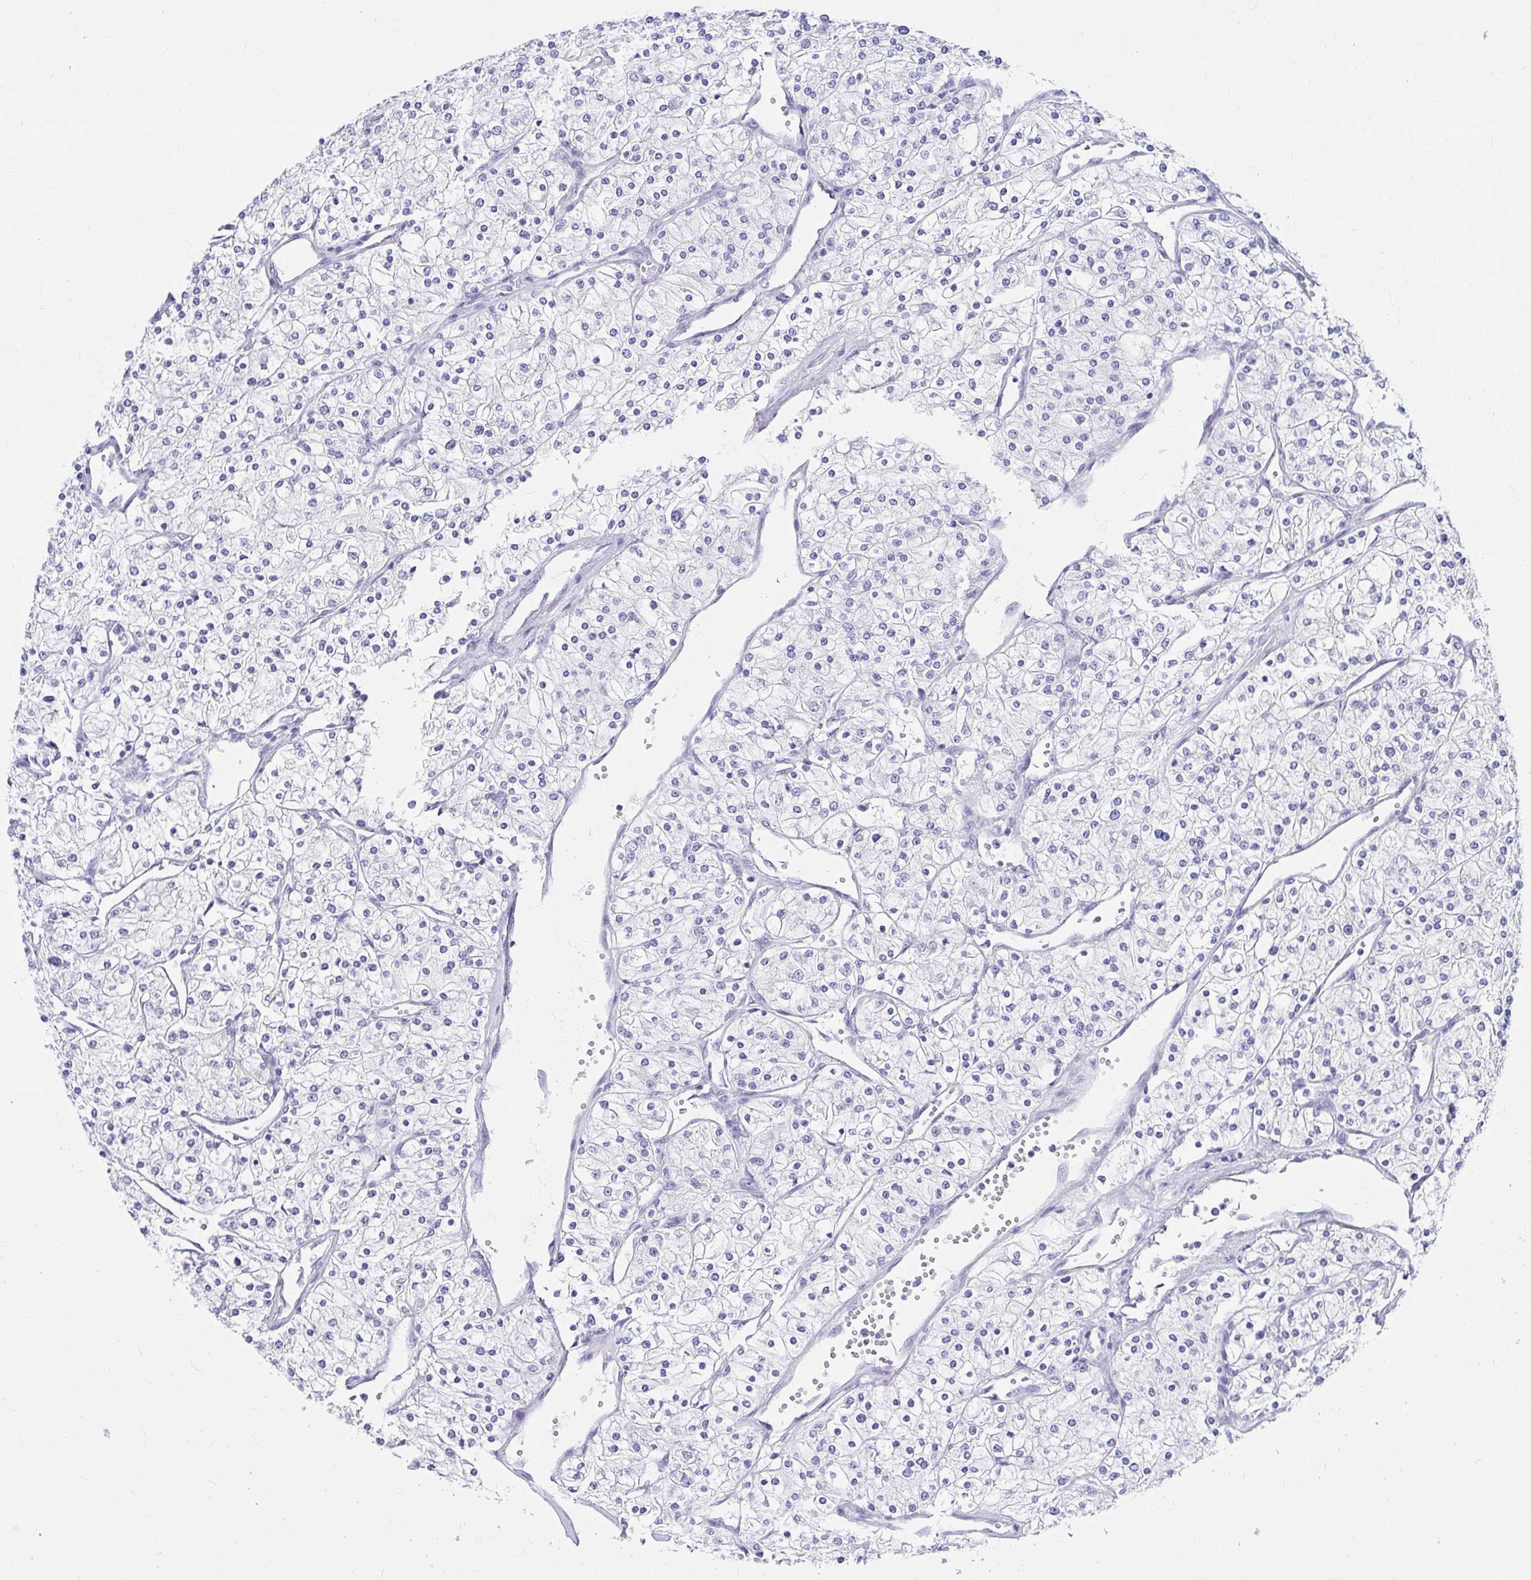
{"staining": {"intensity": "negative", "quantity": "none", "location": "none"}, "tissue": "renal cancer", "cell_type": "Tumor cells", "image_type": "cancer", "snomed": [{"axis": "morphology", "description": "Adenocarcinoma, NOS"}, {"axis": "topography", "description": "Kidney"}], "caption": "The IHC micrograph has no significant expression in tumor cells of renal adenocarcinoma tissue. Brightfield microscopy of immunohistochemistry (IHC) stained with DAB (3,3'-diaminobenzidine) (brown) and hematoxylin (blue), captured at high magnification.", "gene": "DPEP3", "patient": {"sex": "male", "age": 80}}